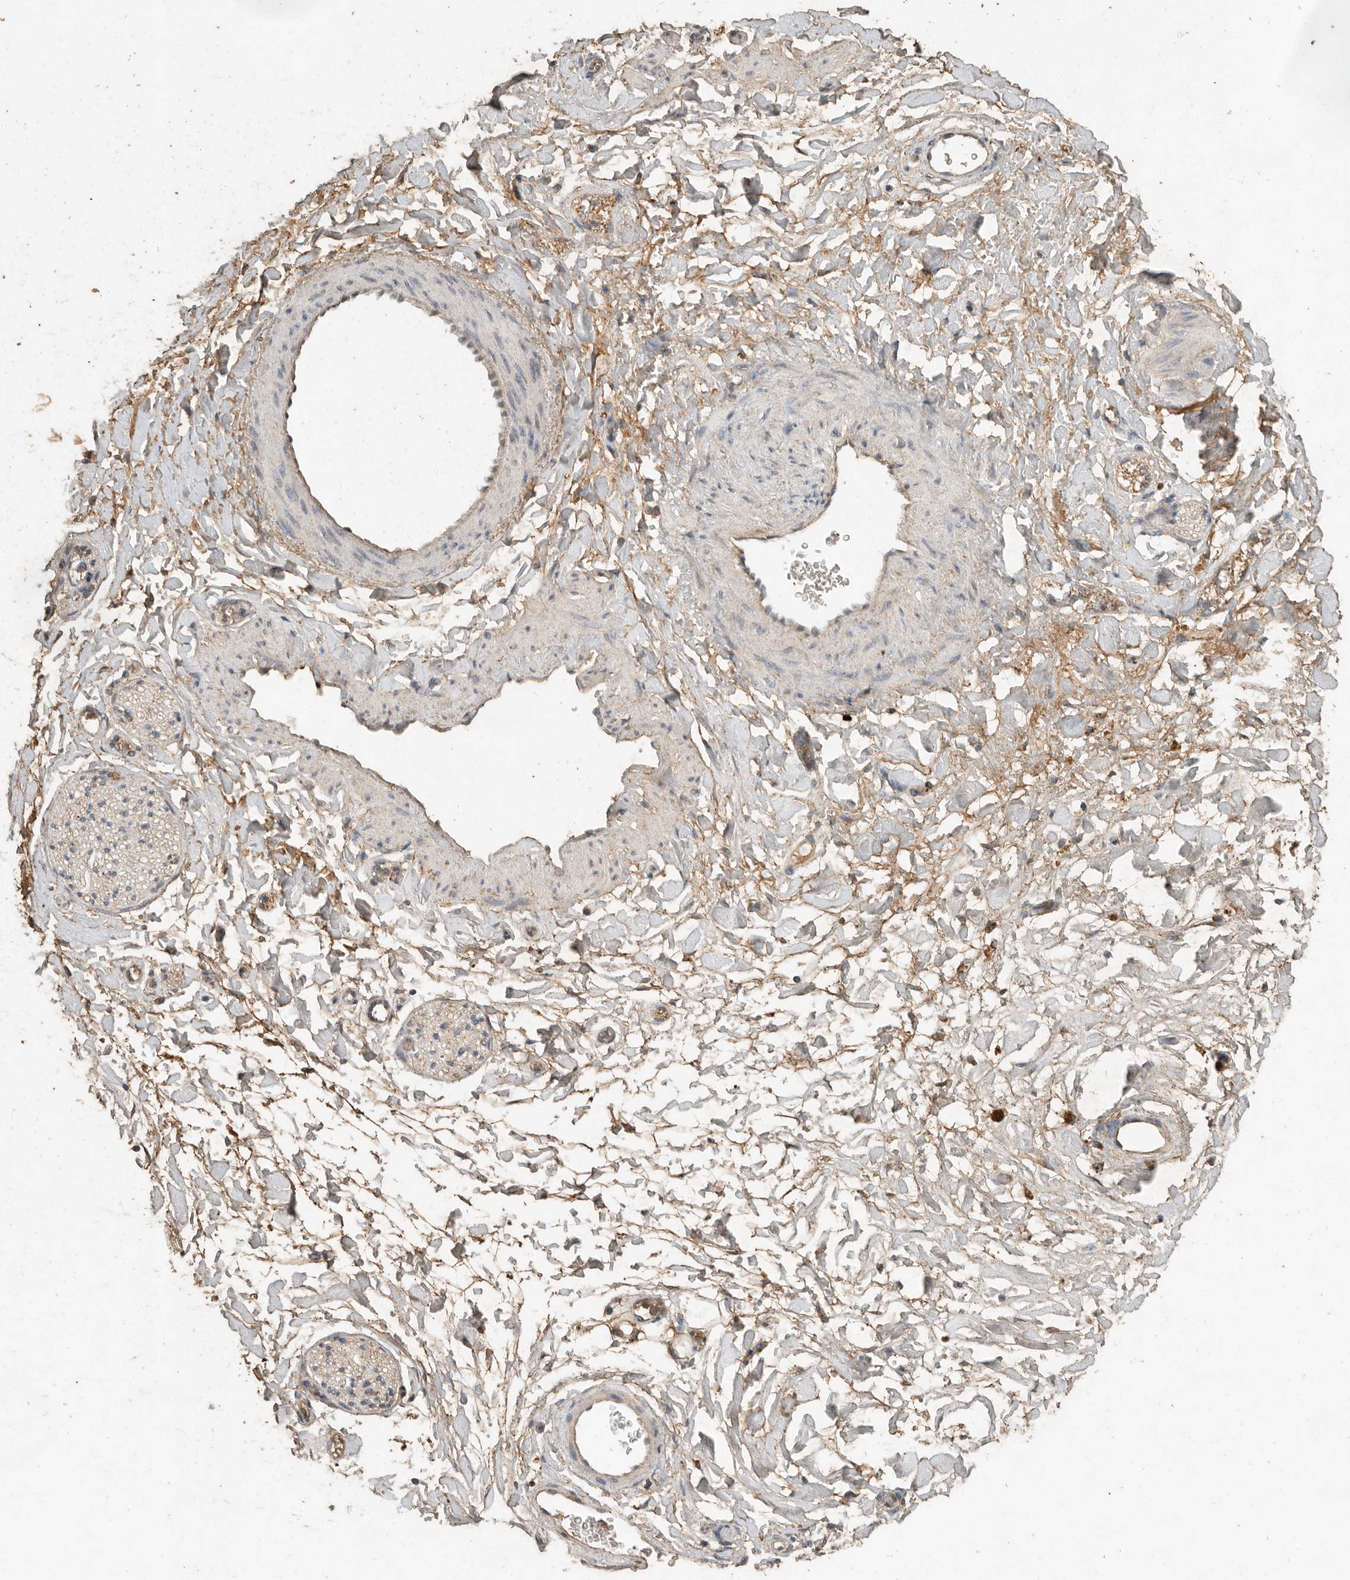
{"staining": {"intensity": "weak", "quantity": ">75%", "location": "cytoplasmic/membranous"}, "tissue": "adipose tissue", "cell_type": "Adipocytes", "image_type": "normal", "snomed": [{"axis": "morphology", "description": "Normal tissue, NOS"}, {"axis": "topography", "description": "Kidney"}, {"axis": "topography", "description": "Peripheral nerve tissue"}], "caption": "Protein analysis of normal adipose tissue shows weak cytoplasmic/membranous positivity in approximately >75% of adipocytes.", "gene": "CTF1", "patient": {"sex": "male", "age": 7}}